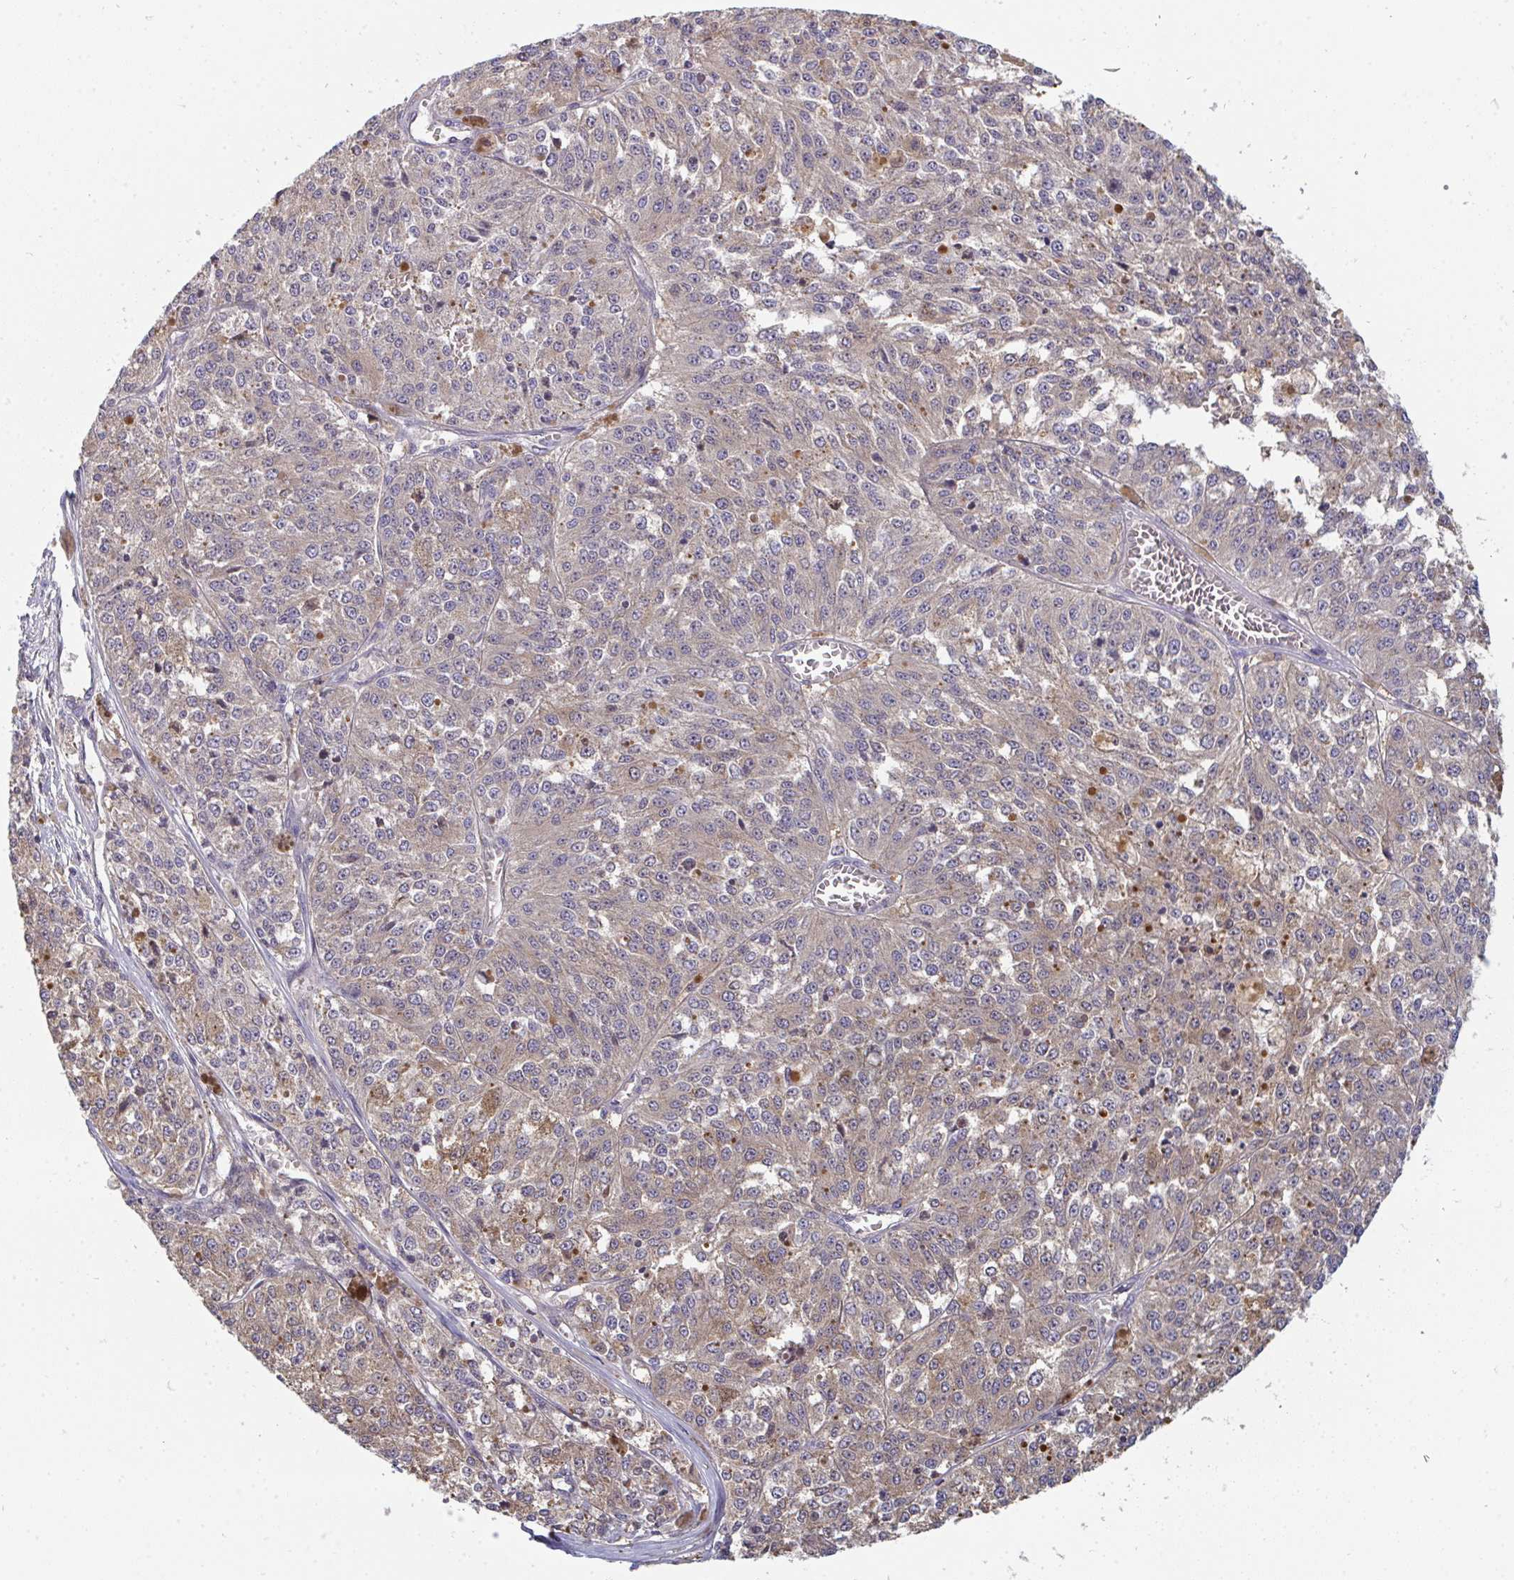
{"staining": {"intensity": "weak", "quantity": "25%-75%", "location": "cytoplasmic/membranous,nuclear"}, "tissue": "melanoma", "cell_type": "Tumor cells", "image_type": "cancer", "snomed": [{"axis": "morphology", "description": "Malignant melanoma, Metastatic site"}, {"axis": "topography", "description": "Lymph node"}], "caption": "The image displays immunohistochemical staining of melanoma. There is weak cytoplasmic/membranous and nuclear expression is present in about 25%-75% of tumor cells. (brown staining indicates protein expression, while blue staining denotes nuclei).", "gene": "TTC9C", "patient": {"sex": "female", "age": 64}}